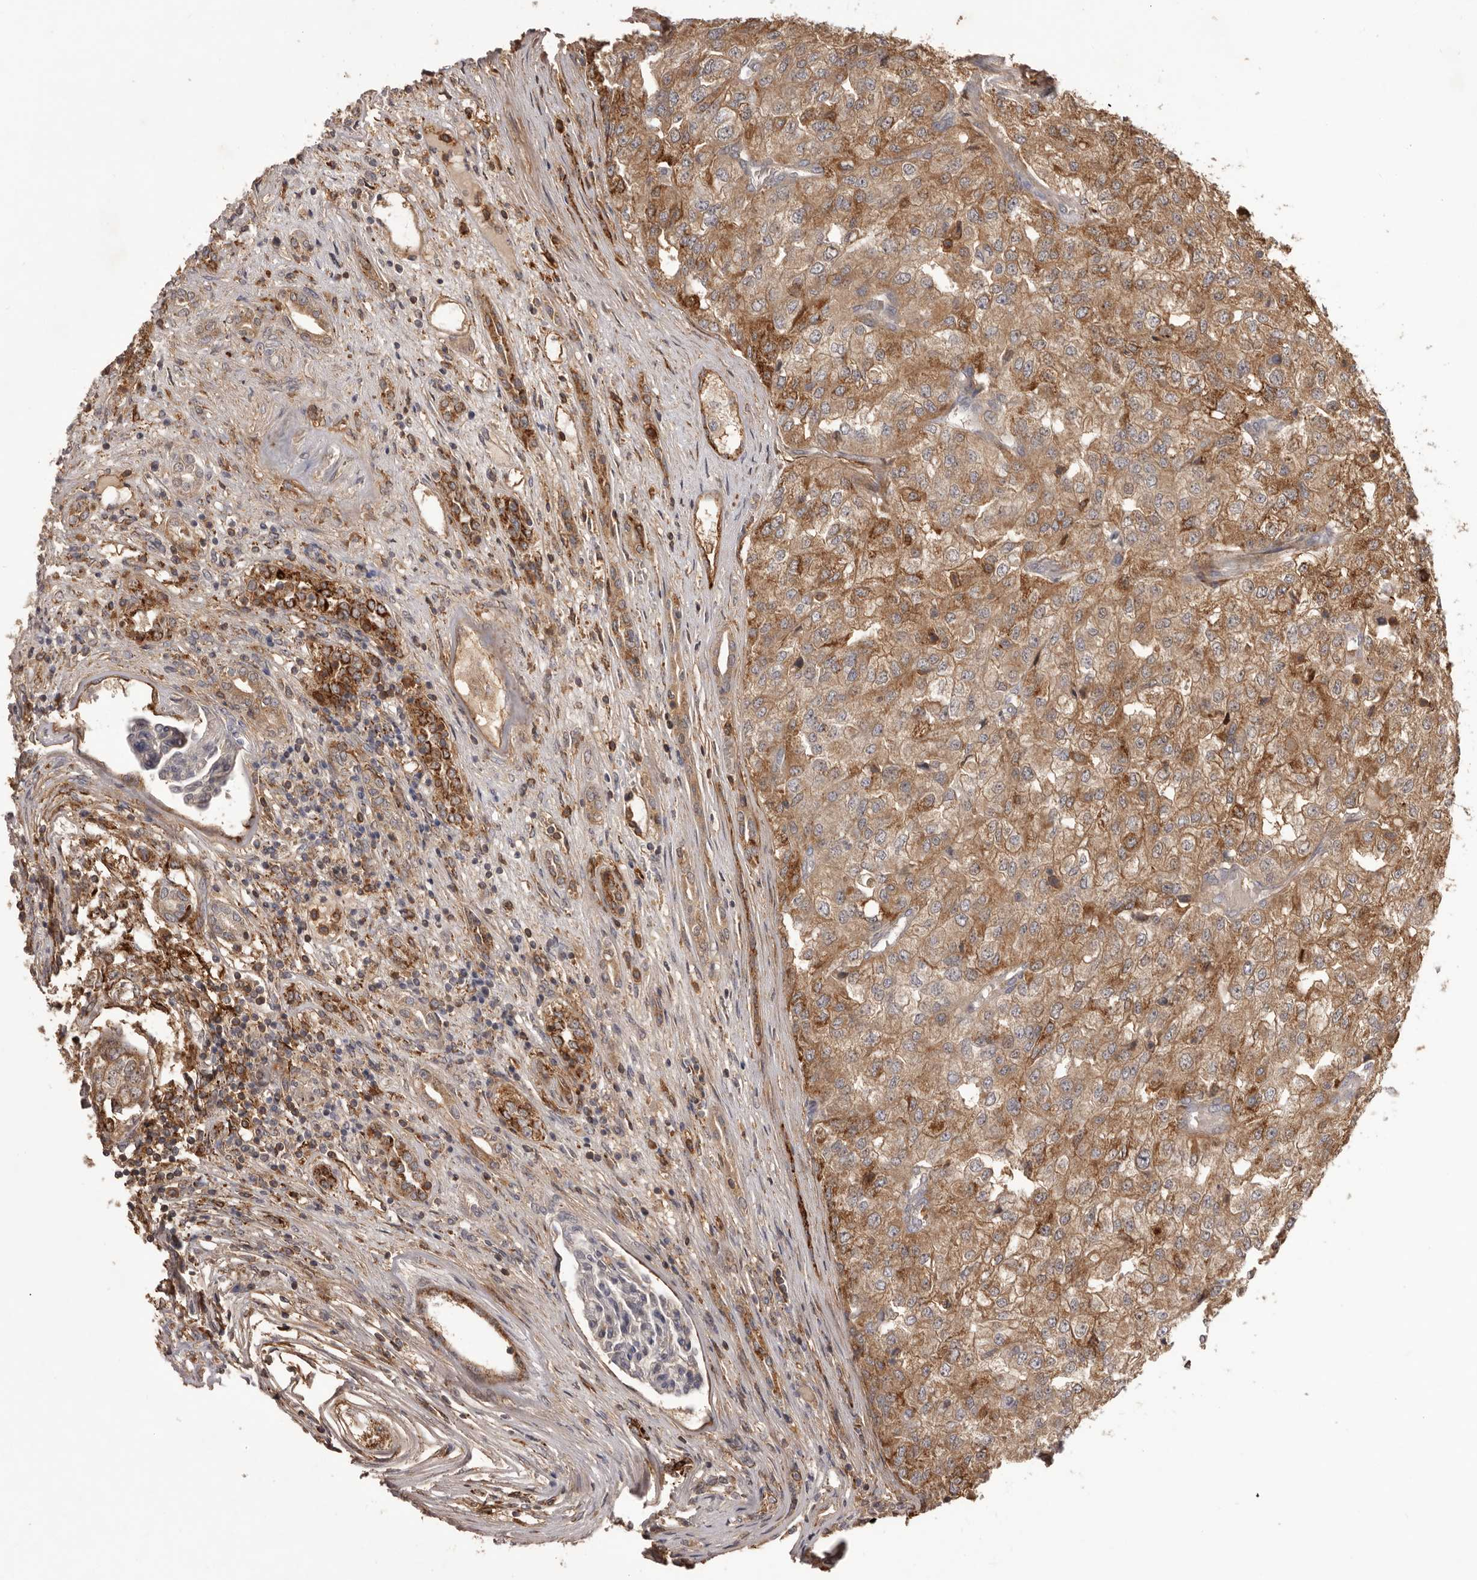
{"staining": {"intensity": "moderate", "quantity": ">75%", "location": "cytoplasmic/membranous"}, "tissue": "renal cancer", "cell_type": "Tumor cells", "image_type": "cancer", "snomed": [{"axis": "morphology", "description": "Adenocarcinoma, NOS"}, {"axis": "topography", "description": "Kidney"}], "caption": "The immunohistochemical stain labels moderate cytoplasmic/membranous expression in tumor cells of renal adenocarcinoma tissue.", "gene": "GLIPR2", "patient": {"sex": "female", "age": 54}}